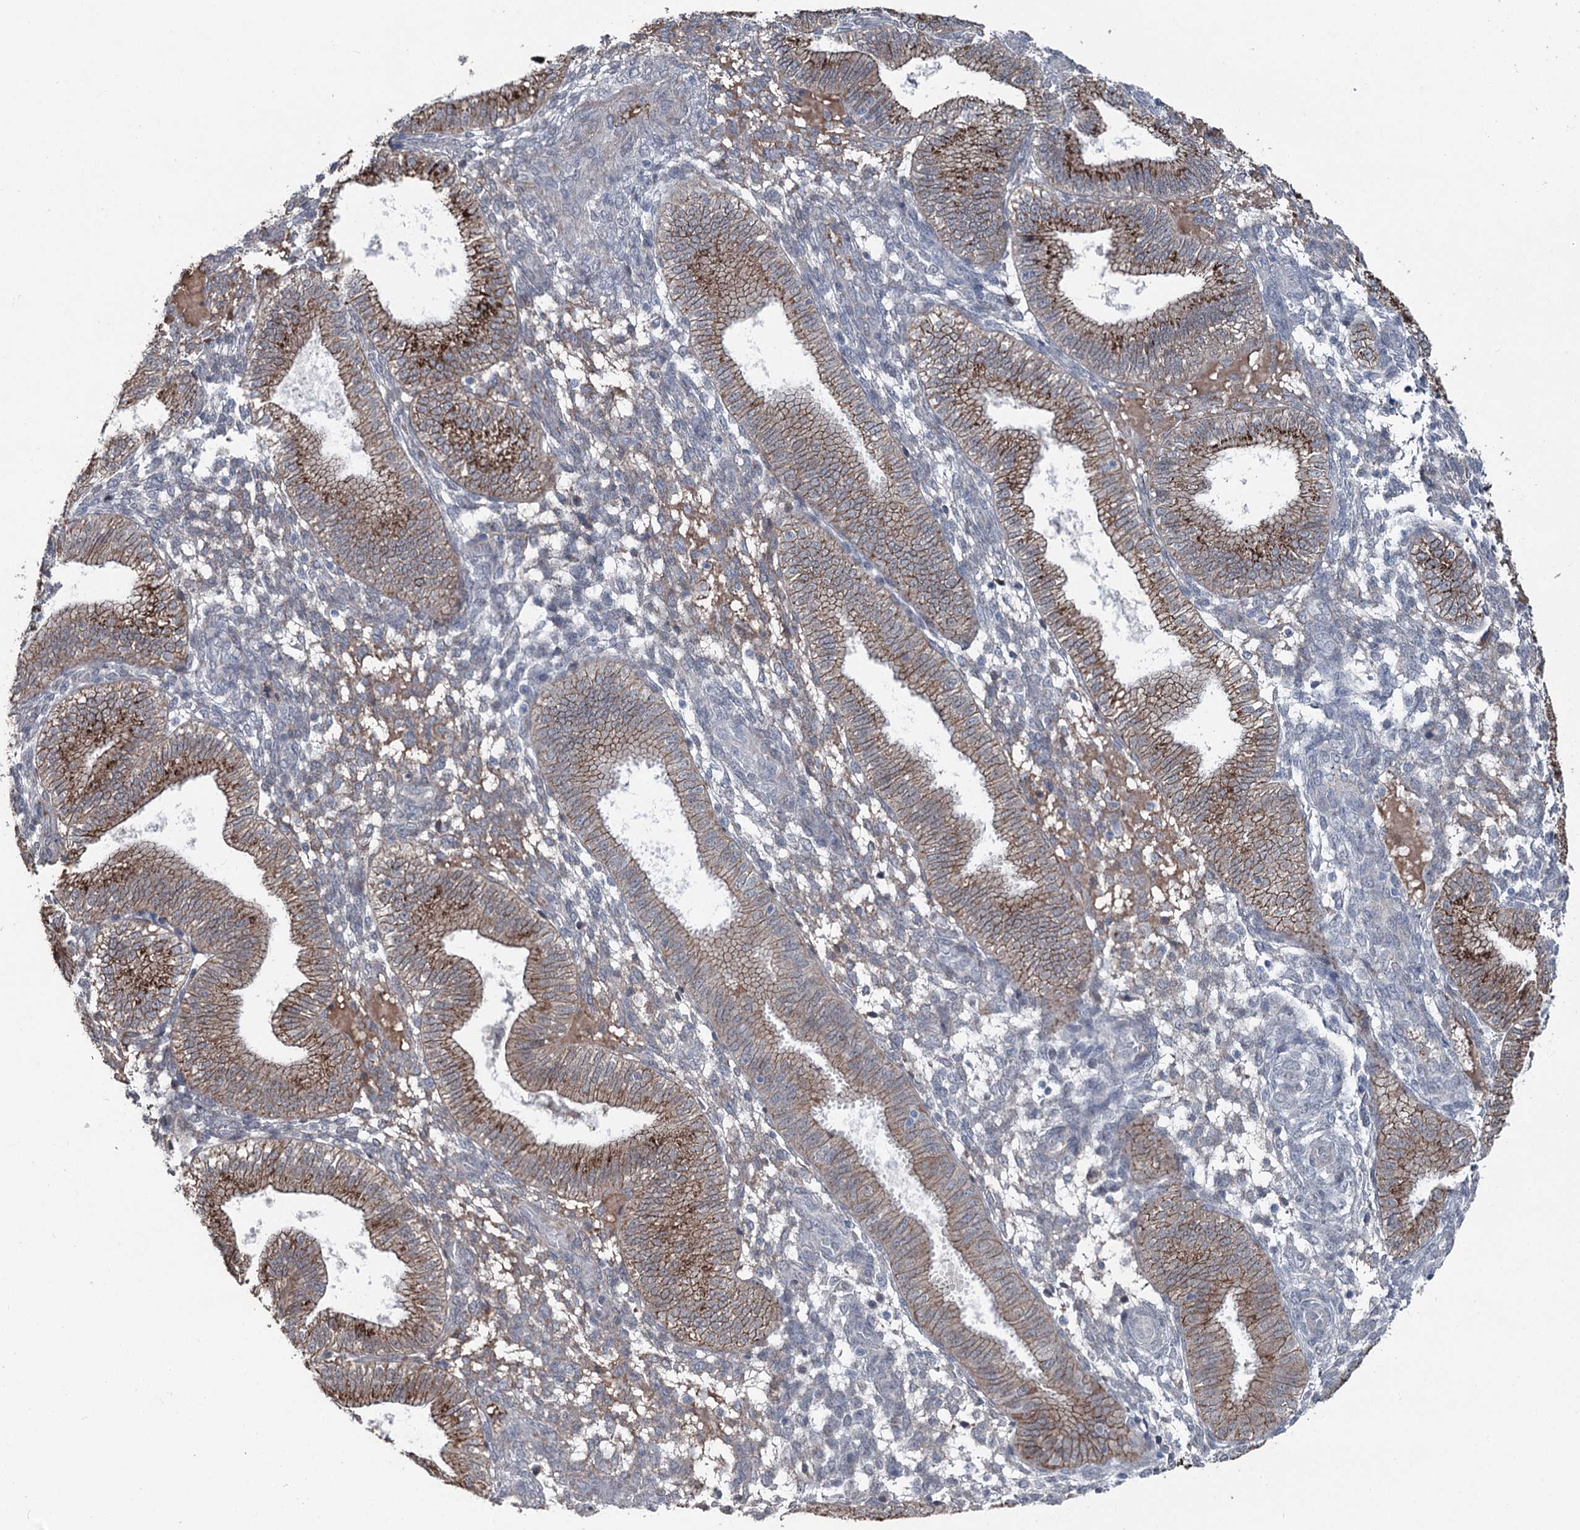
{"staining": {"intensity": "negative", "quantity": "none", "location": "none"}, "tissue": "endometrium", "cell_type": "Cells in endometrial stroma", "image_type": "normal", "snomed": [{"axis": "morphology", "description": "Normal tissue, NOS"}, {"axis": "topography", "description": "Endometrium"}], "caption": "Image shows no protein expression in cells in endometrial stroma of normal endometrium.", "gene": "FAM120B", "patient": {"sex": "female", "age": 39}}